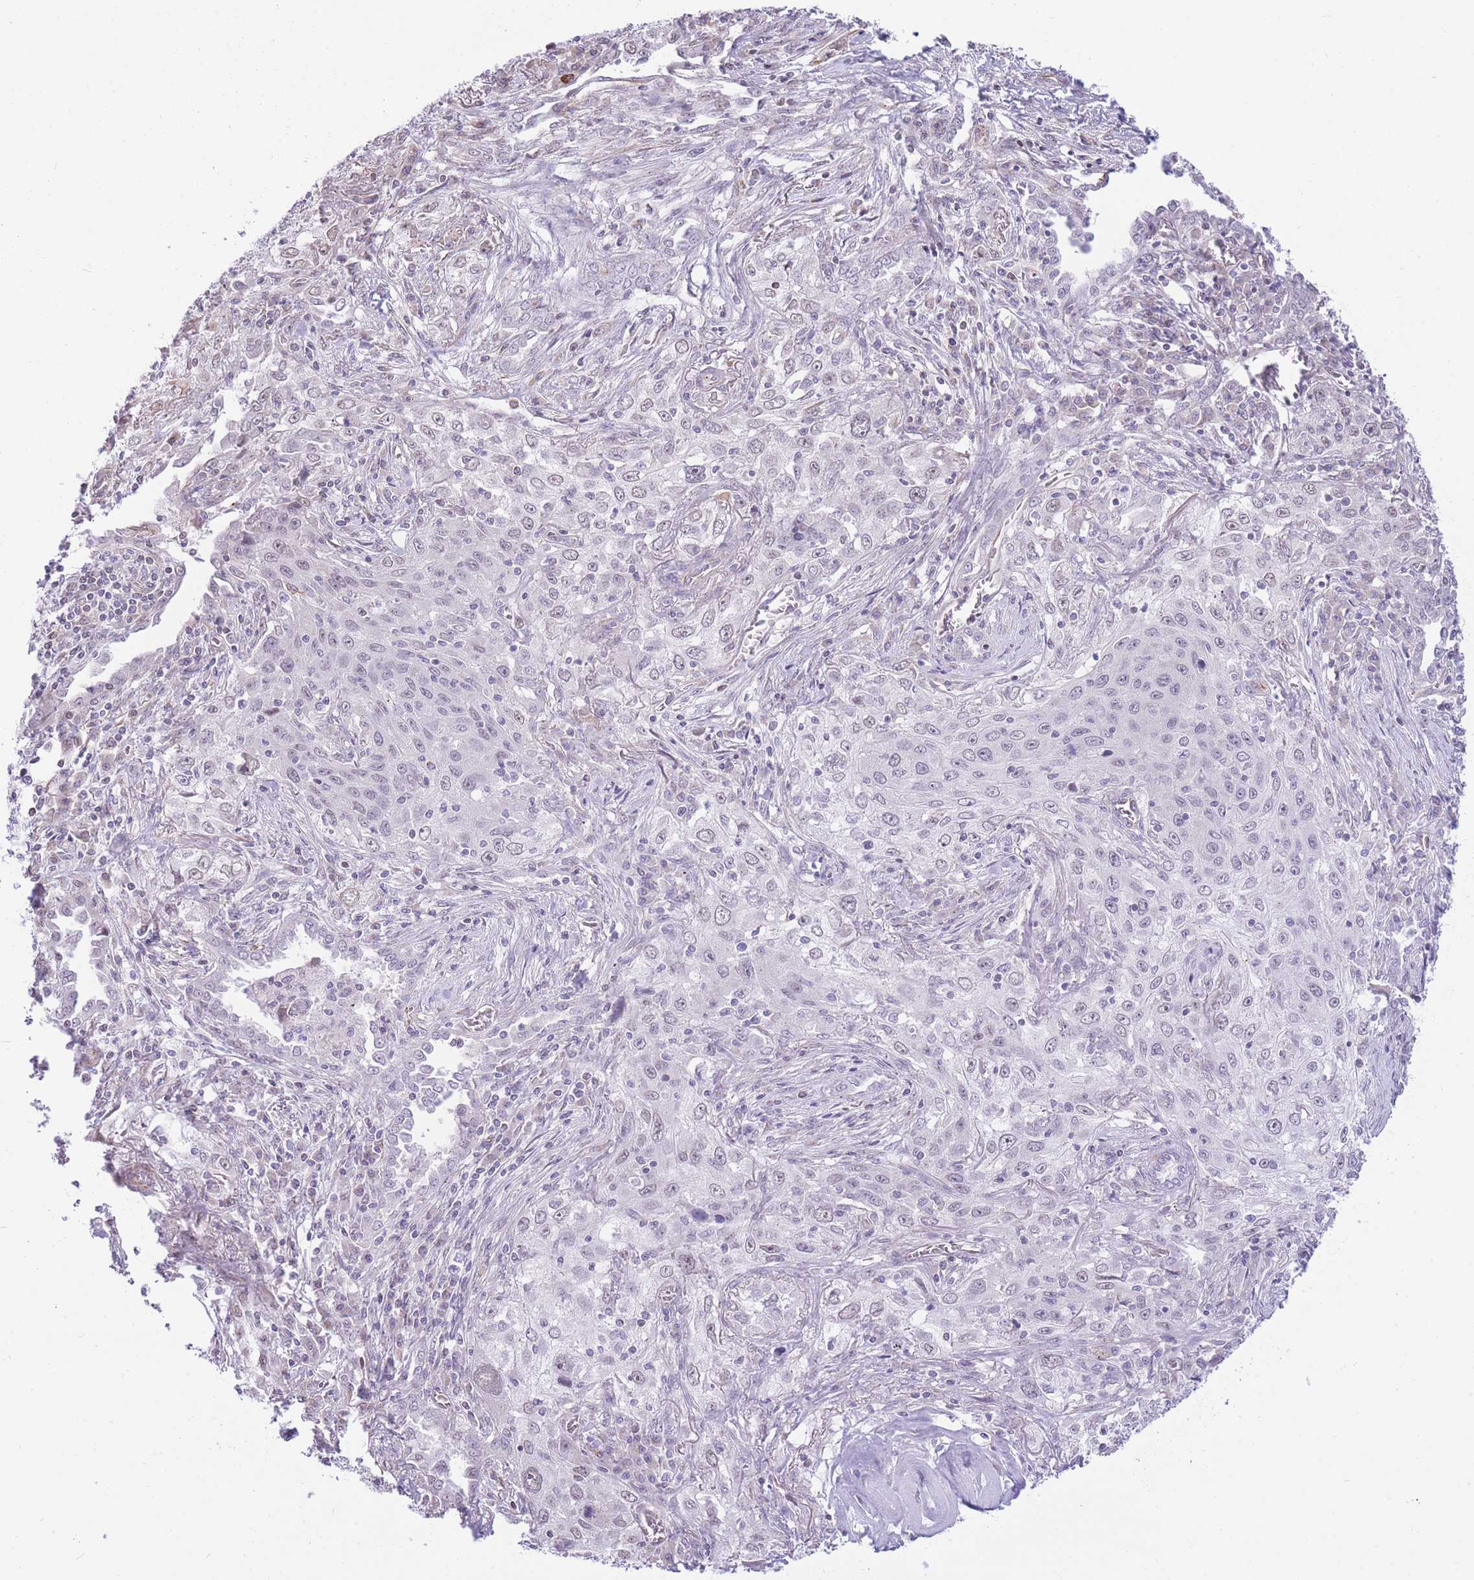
{"staining": {"intensity": "negative", "quantity": "none", "location": "none"}, "tissue": "lung cancer", "cell_type": "Tumor cells", "image_type": "cancer", "snomed": [{"axis": "morphology", "description": "Squamous cell carcinoma, NOS"}, {"axis": "topography", "description": "Lung"}], "caption": "IHC of human lung cancer (squamous cell carcinoma) reveals no staining in tumor cells.", "gene": "PSG8", "patient": {"sex": "female", "age": 69}}